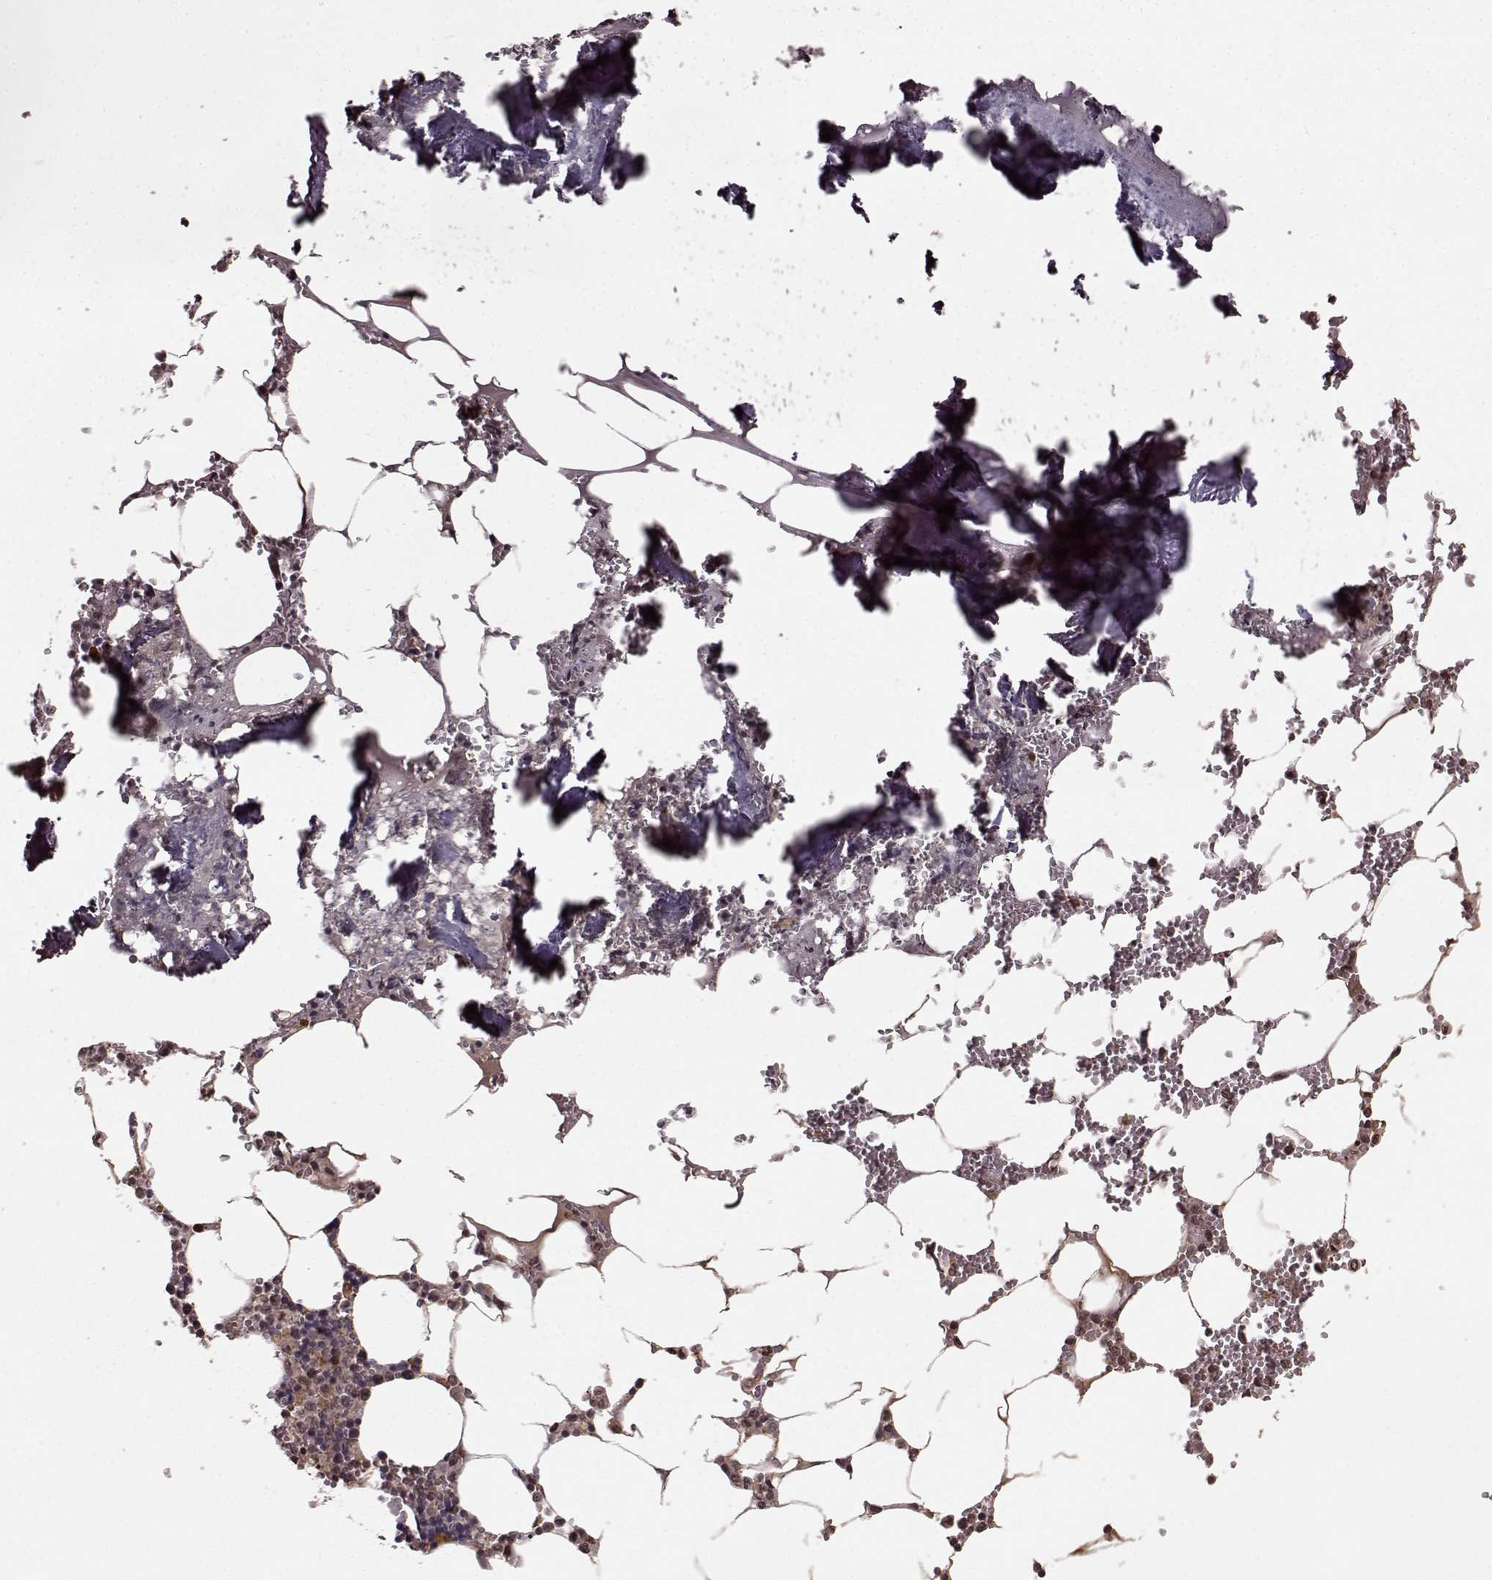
{"staining": {"intensity": "weak", "quantity": "<25%", "location": "cytoplasmic/membranous"}, "tissue": "bone marrow", "cell_type": "Hematopoietic cells", "image_type": "normal", "snomed": [{"axis": "morphology", "description": "Normal tissue, NOS"}, {"axis": "topography", "description": "Bone marrow"}], "caption": "A high-resolution histopathology image shows immunohistochemistry (IHC) staining of normal bone marrow, which shows no significant staining in hematopoietic cells.", "gene": "GSS", "patient": {"sex": "male", "age": 54}}